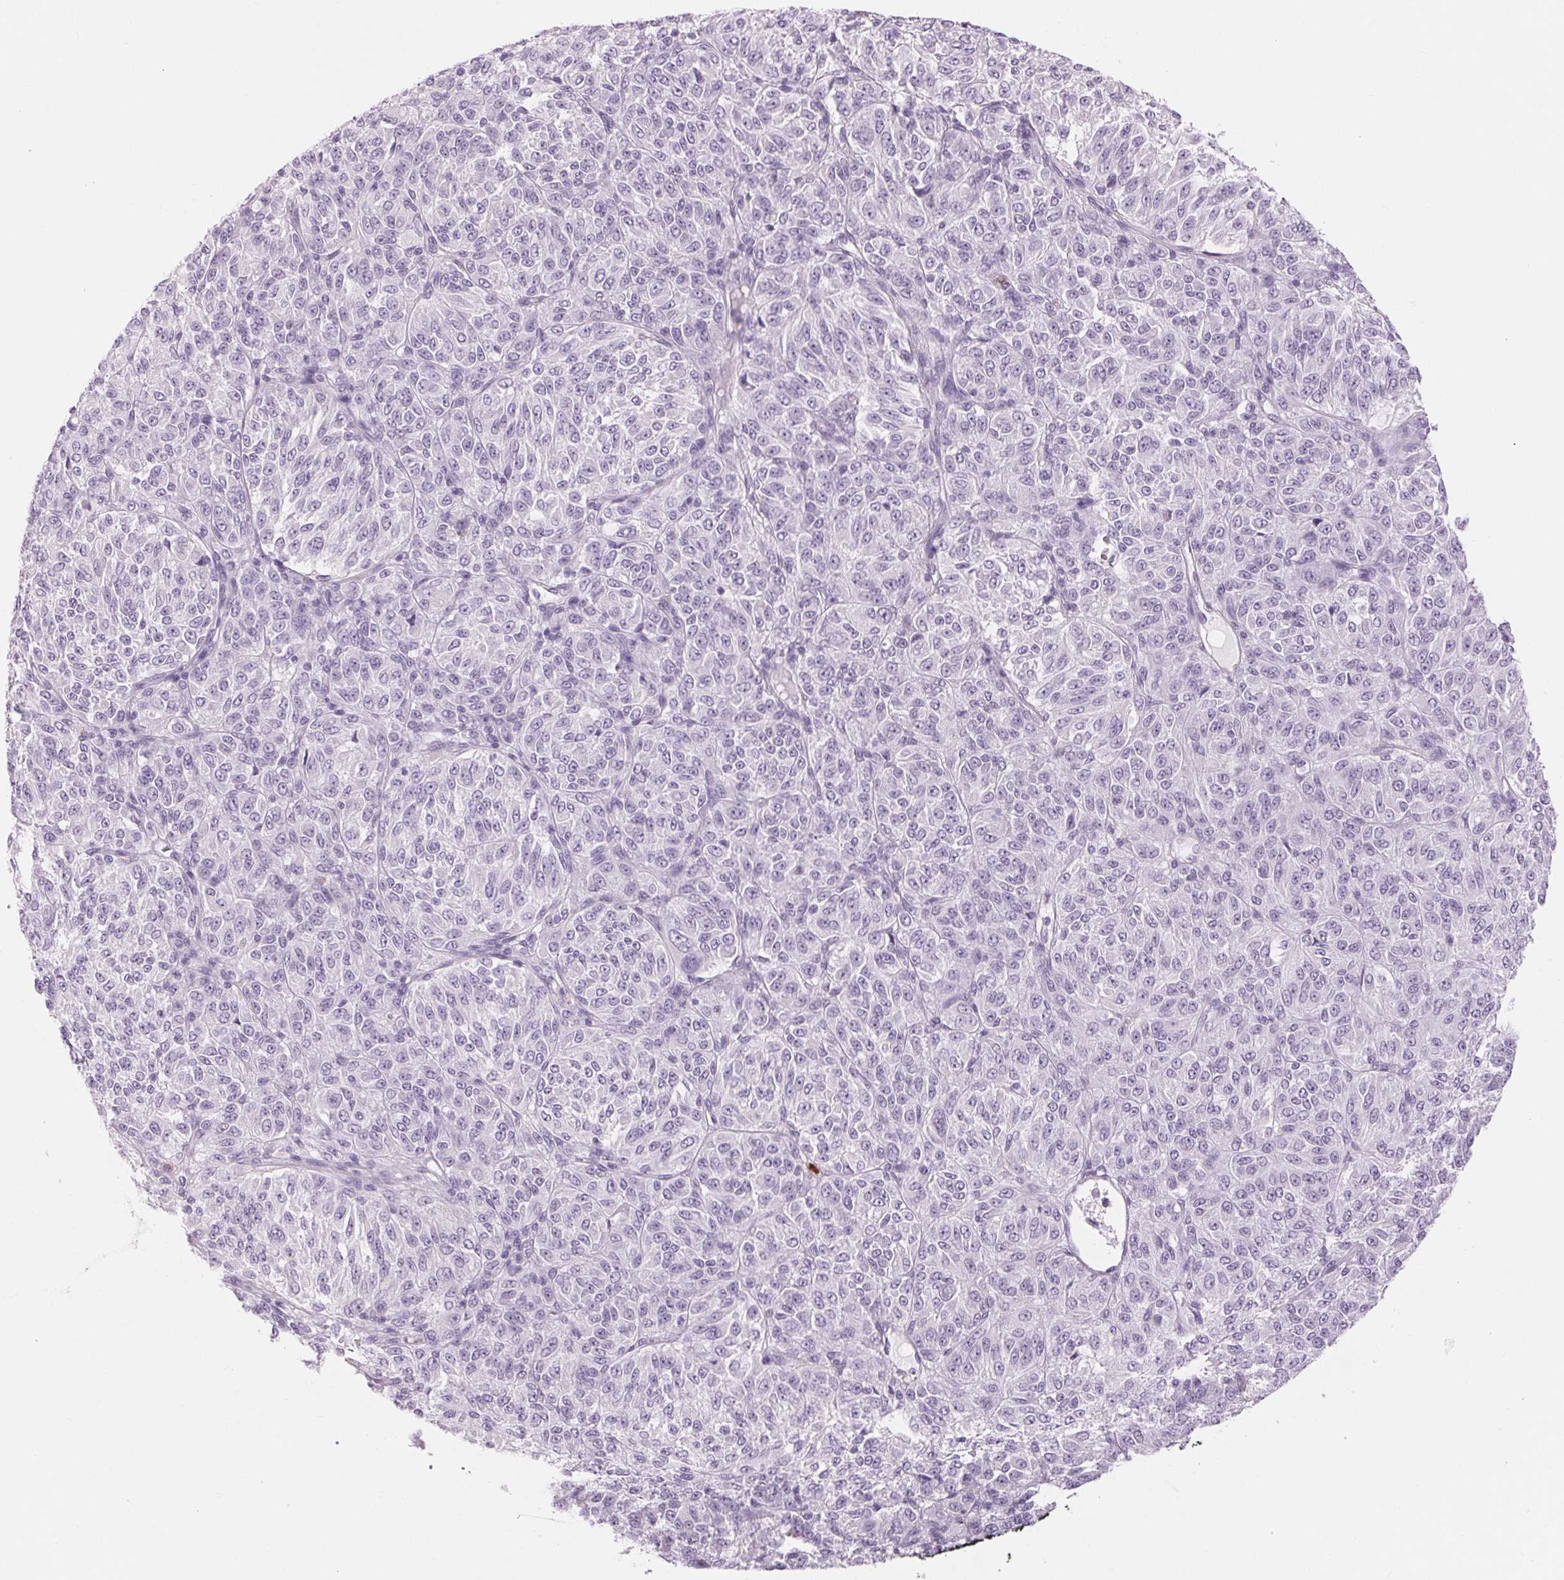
{"staining": {"intensity": "negative", "quantity": "none", "location": "none"}, "tissue": "melanoma", "cell_type": "Tumor cells", "image_type": "cancer", "snomed": [{"axis": "morphology", "description": "Malignant melanoma, Metastatic site"}, {"axis": "topography", "description": "Brain"}], "caption": "A histopathology image of malignant melanoma (metastatic site) stained for a protein demonstrates no brown staining in tumor cells. (DAB IHC with hematoxylin counter stain).", "gene": "KLK7", "patient": {"sex": "female", "age": 56}}